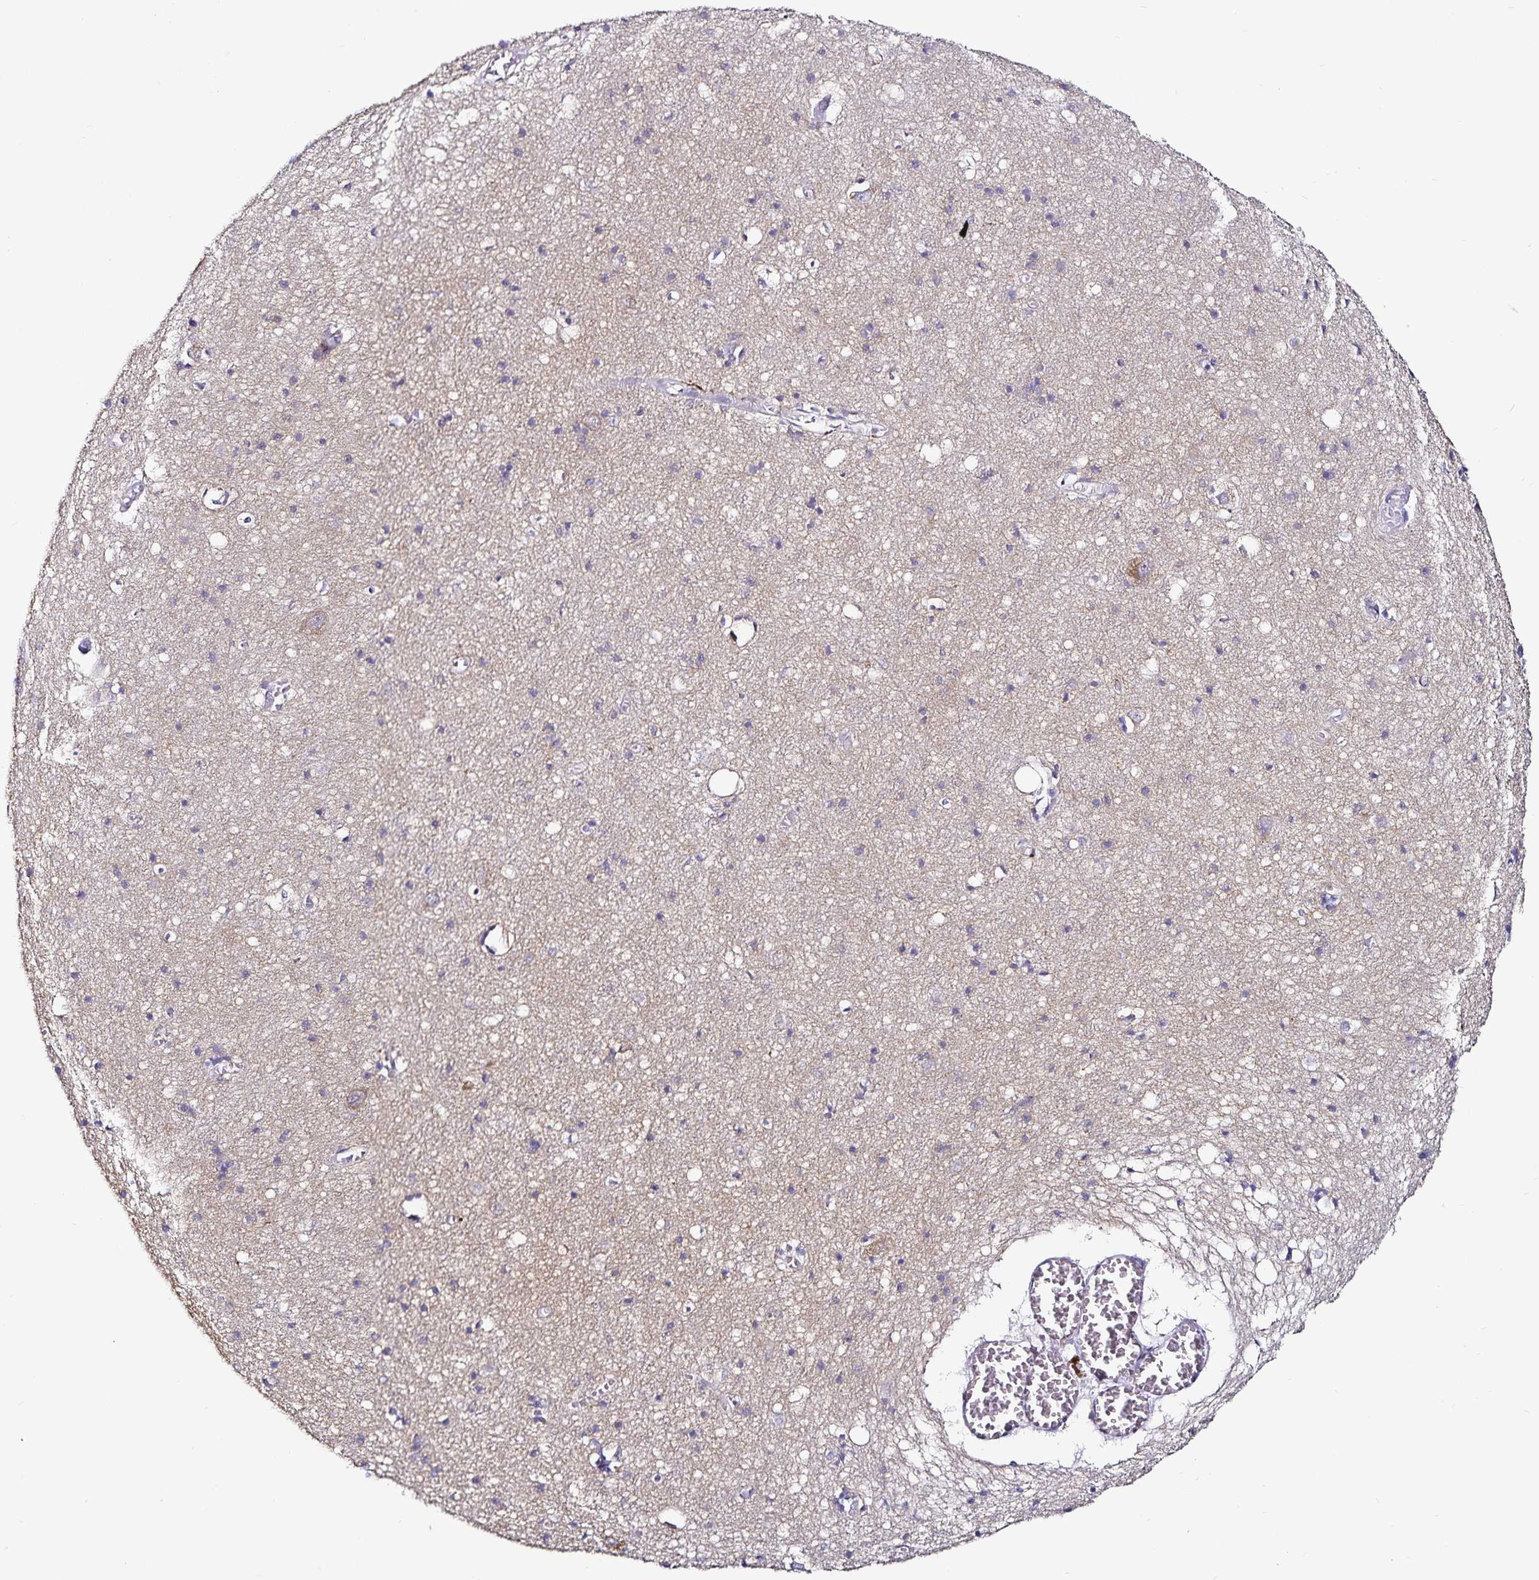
{"staining": {"intensity": "negative", "quantity": "none", "location": "none"}, "tissue": "cerebral cortex", "cell_type": "Endothelial cells", "image_type": "normal", "snomed": [{"axis": "morphology", "description": "Normal tissue, NOS"}, {"axis": "topography", "description": "Cerebral cortex"}], "caption": "DAB (3,3'-diaminobenzidine) immunohistochemical staining of normal human cerebral cortex shows no significant positivity in endothelial cells.", "gene": "TSPAN7", "patient": {"sex": "male", "age": 70}}